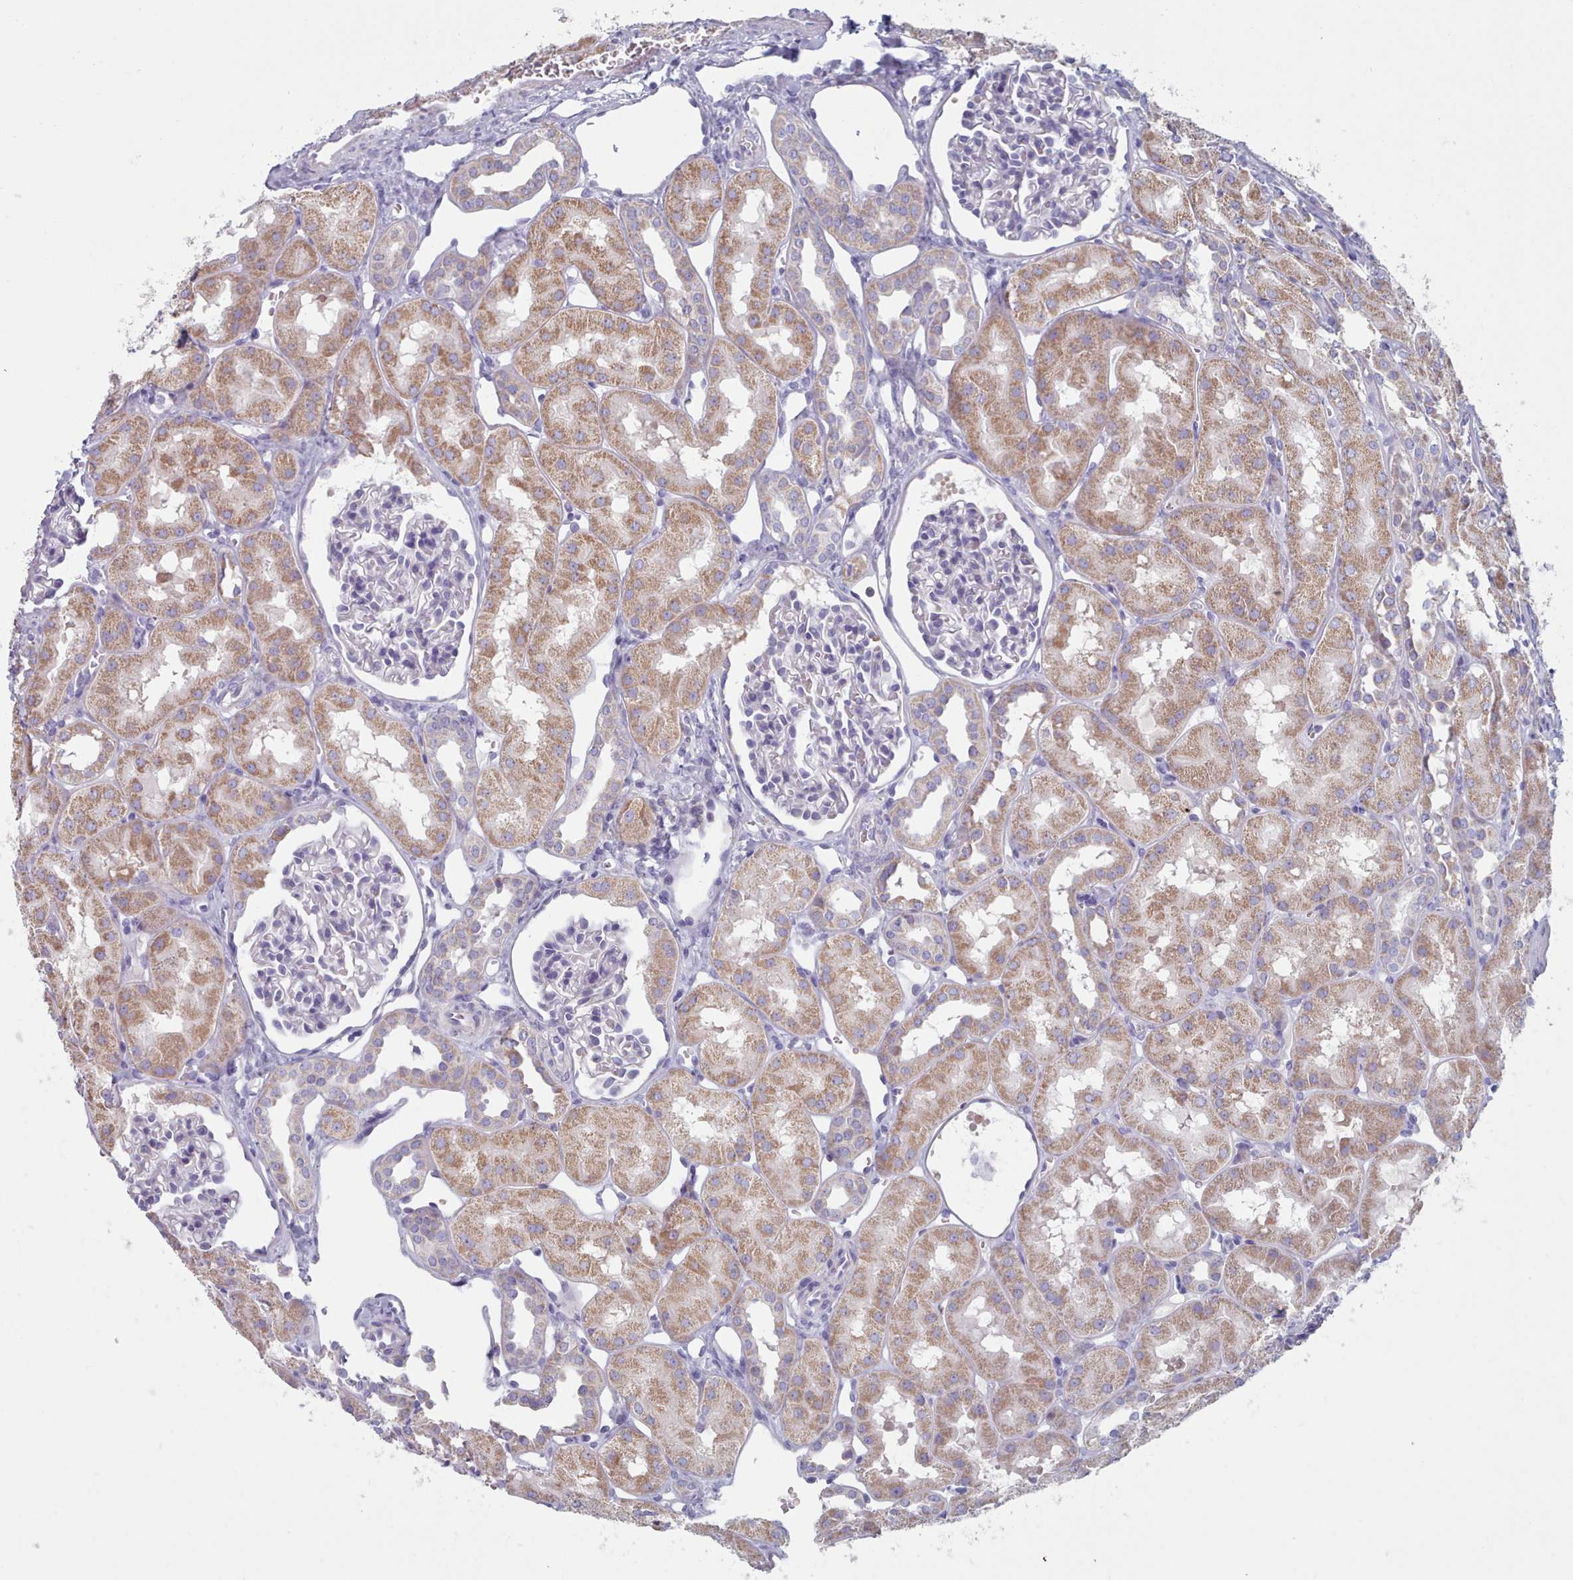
{"staining": {"intensity": "negative", "quantity": "none", "location": "none"}, "tissue": "kidney", "cell_type": "Cells in glomeruli", "image_type": "normal", "snomed": [{"axis": "morphology", "description": "Normal tissue, NOS"}, {"axis": "topography", "description": "Kidney"}, {"axis": "topography", "description": "Urinary bladder"}], "caption": "Human kidney stained for a protein using immunohistochemistry (IHC) displays no expression in cells in glomeruli.", "gene": "HAO1", "patient": {"sex": "male", "age": 16}}